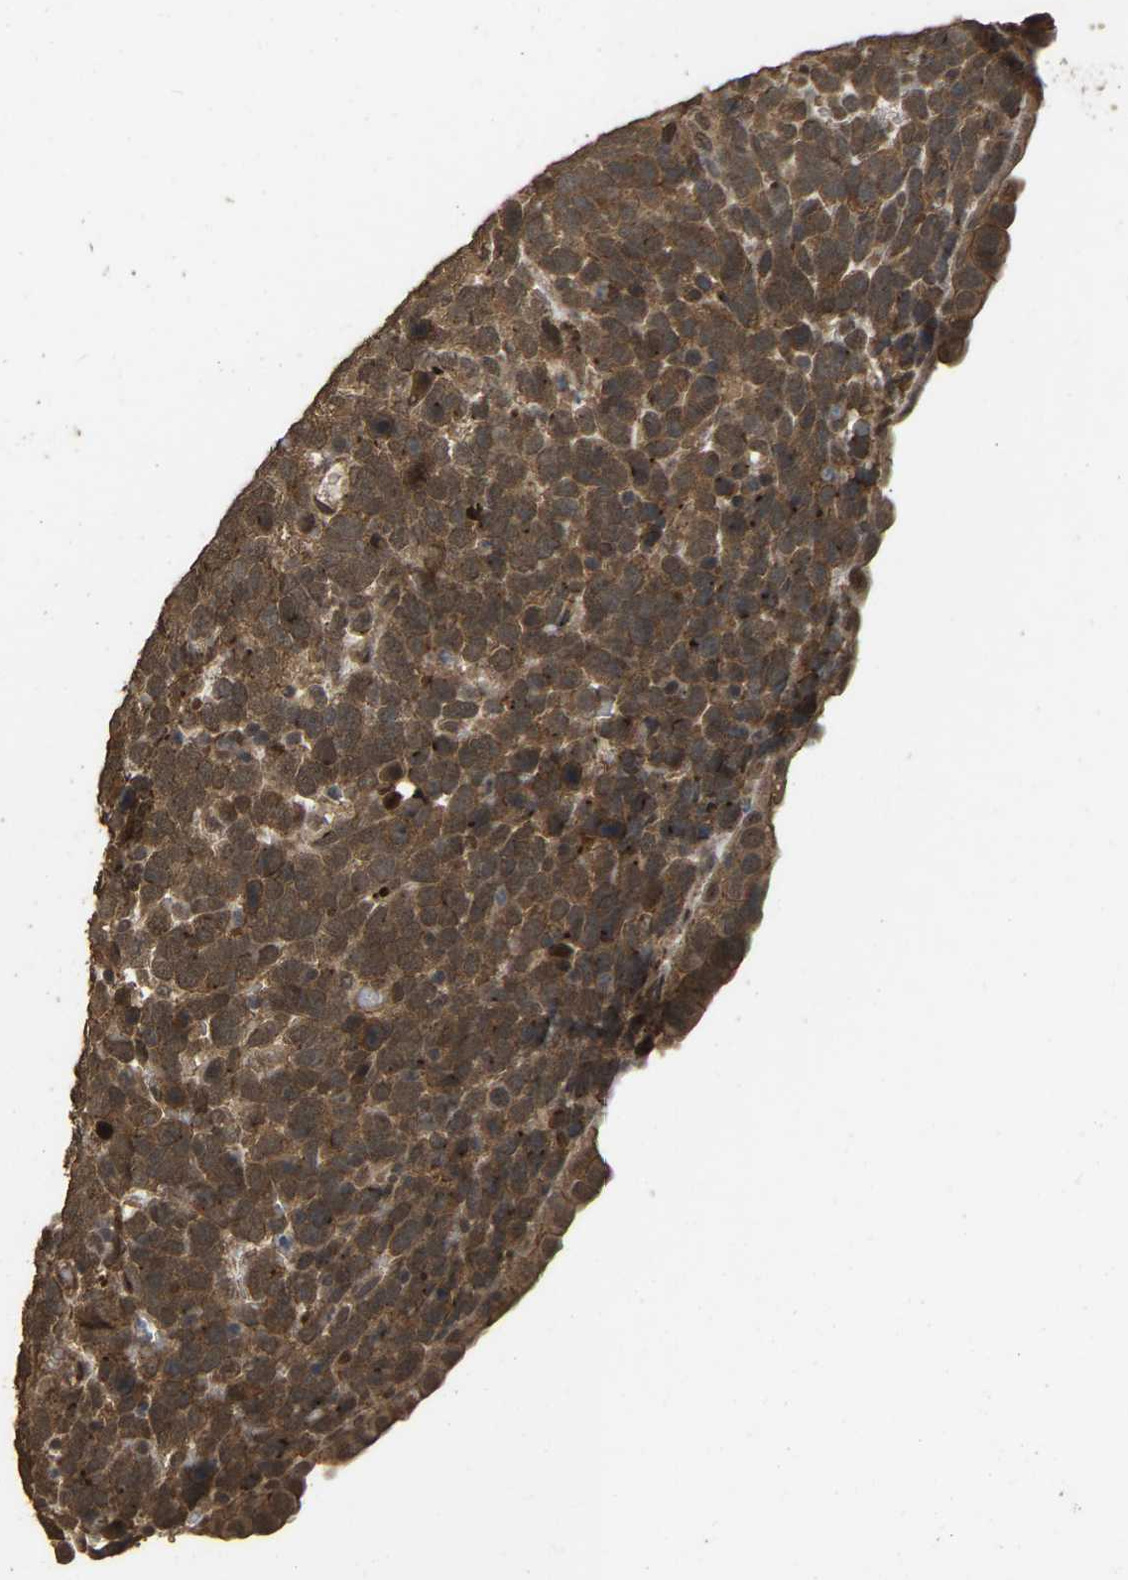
{"staining": {"intensity": "moderate", "quantity": ">75%", "location": "cytoplasmic/membranous"}, "tissue": "urothelial cancer", "cell_type": "Tumor cells", "image_type": "cancer", "snomed": [{"axis": "morphology", "description": "Urothelial carcinoma, High grade"}, {"axis": "topography", "description": "Urinary bladder"}], "caption": "High-magnification brightfield microscopy of urothelial carcinoma (high-grade) stained with DAB (3,3'-diaminobenzidine) (brown) and counterstained with hematoxylin (blue). tumor cells exhibit moderate cytoplasmic/membranous positivity is present in approximately>75% of cells.", "gene": "ARHGAP23", "patient": {"sex": "female", "age": 82}}